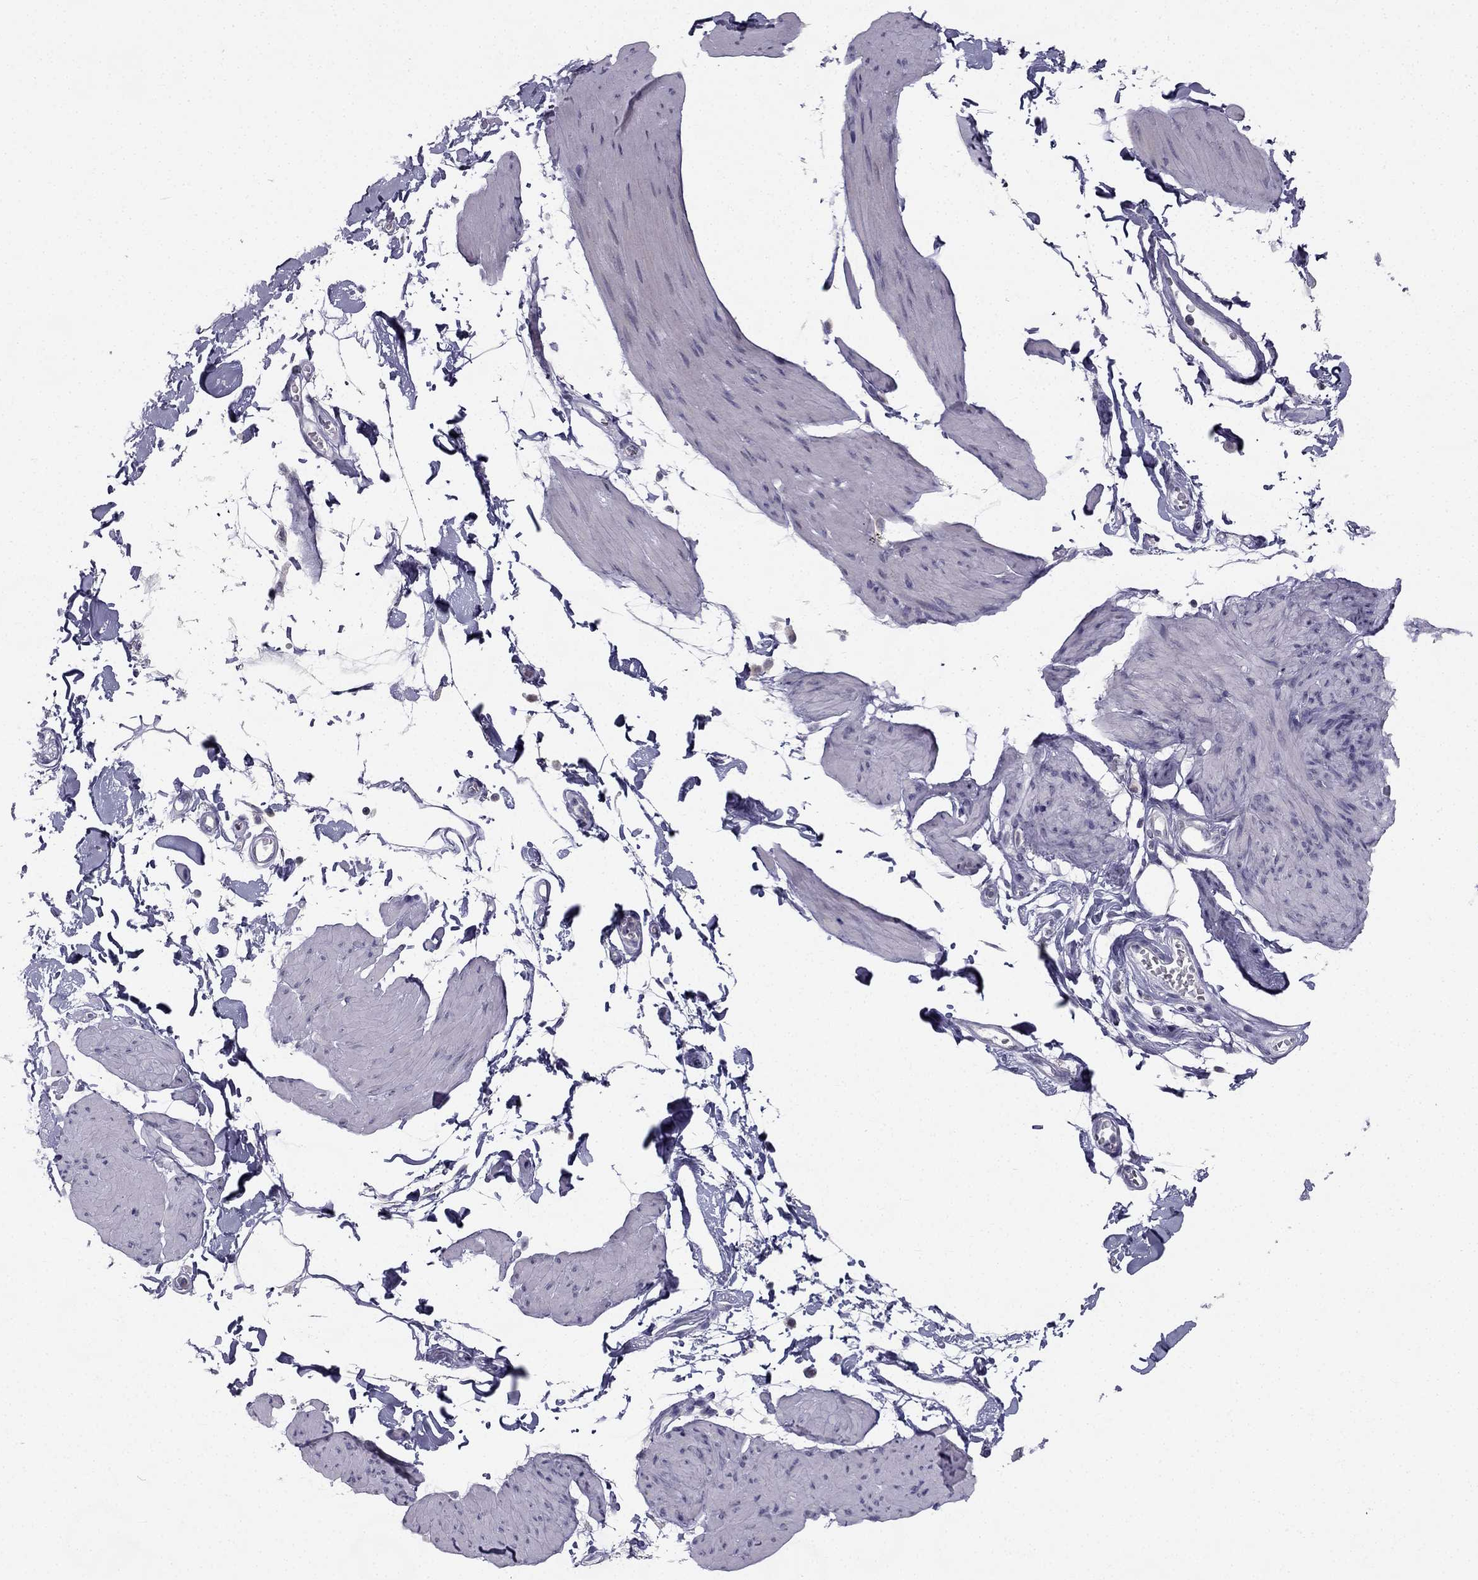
{"staining": {"intensity": "negative", "quantity": "none", "location": "none"}, "tissue": "smooth muscle", "cell_type": "Smooth muscle cells", "image_type": "normal", "snomed": [{"axis": "morphology", "description": "Normal tissue, NOS"}, {"axis": "topography", "description": "Adipose tissue"}, {"axis": "topography", "description": "Smooth muscle"}, {"axis": "topography", "description": "Peripheral nerve tissue"}], "caption": "DAB immunohistochemical staining of benign smooth muscle displays no significant expression in smooth muscle cells.", "gene": "C5orf49", "patient": {"sex": "male", "age": 83}}